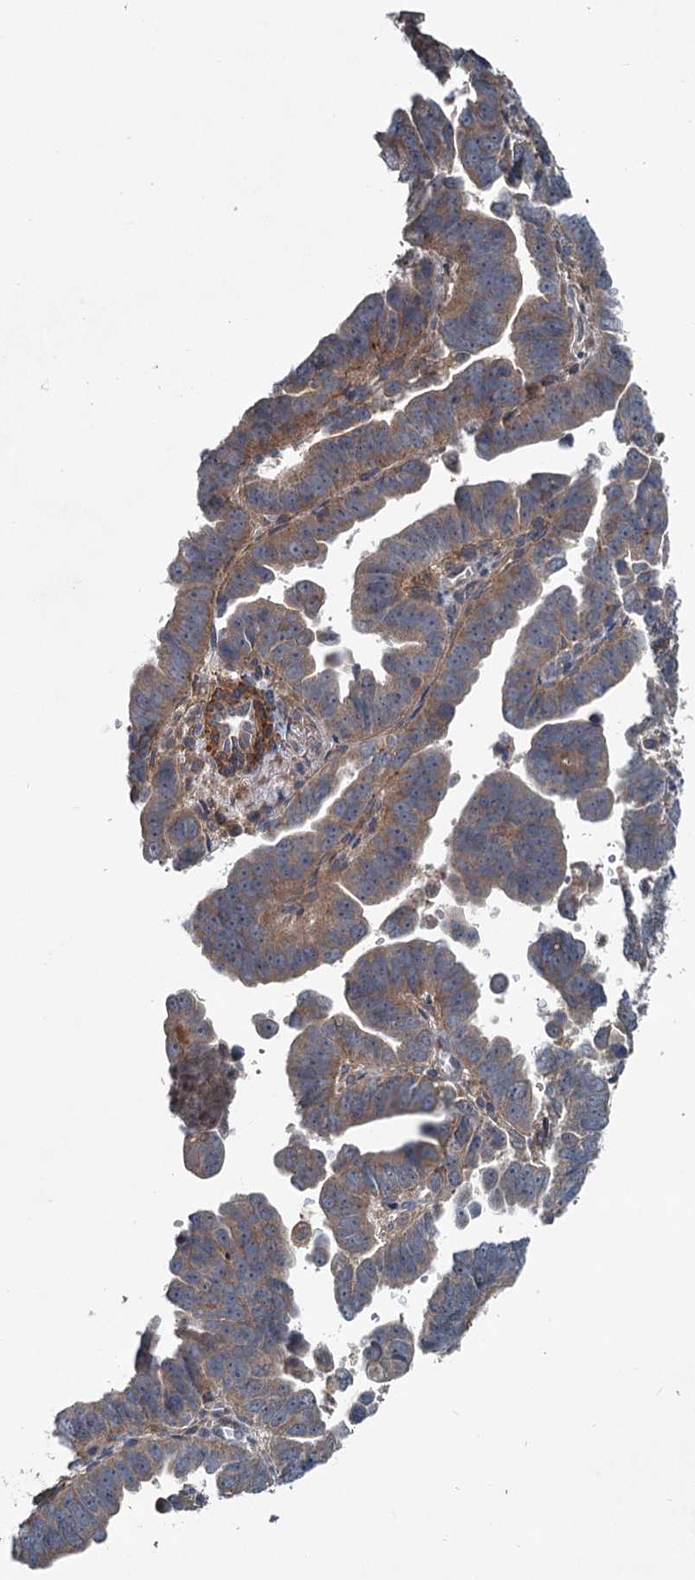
{"staining": {"intensity": "moderate", "quantity": ">75%", "location": "cytoplasmic/membranous"}, "tissue": "endometrial cancer", "cell_type": "Tumor cells", "image_type": "cancer", "snomed": [{"axis": "morphology", "description": "Adenocarcinoma, NOS"}, {"axis": "topography", "description": "Endometrium"}], "caption": "Tumor cells exhibit medium levels of moderate cytoplasmic/membranous positivity in about >75% of cells in human adenocarcinoma (endometrial).", "gene": "TEDC1", "patient": {"sex": "female", "age": 75}}